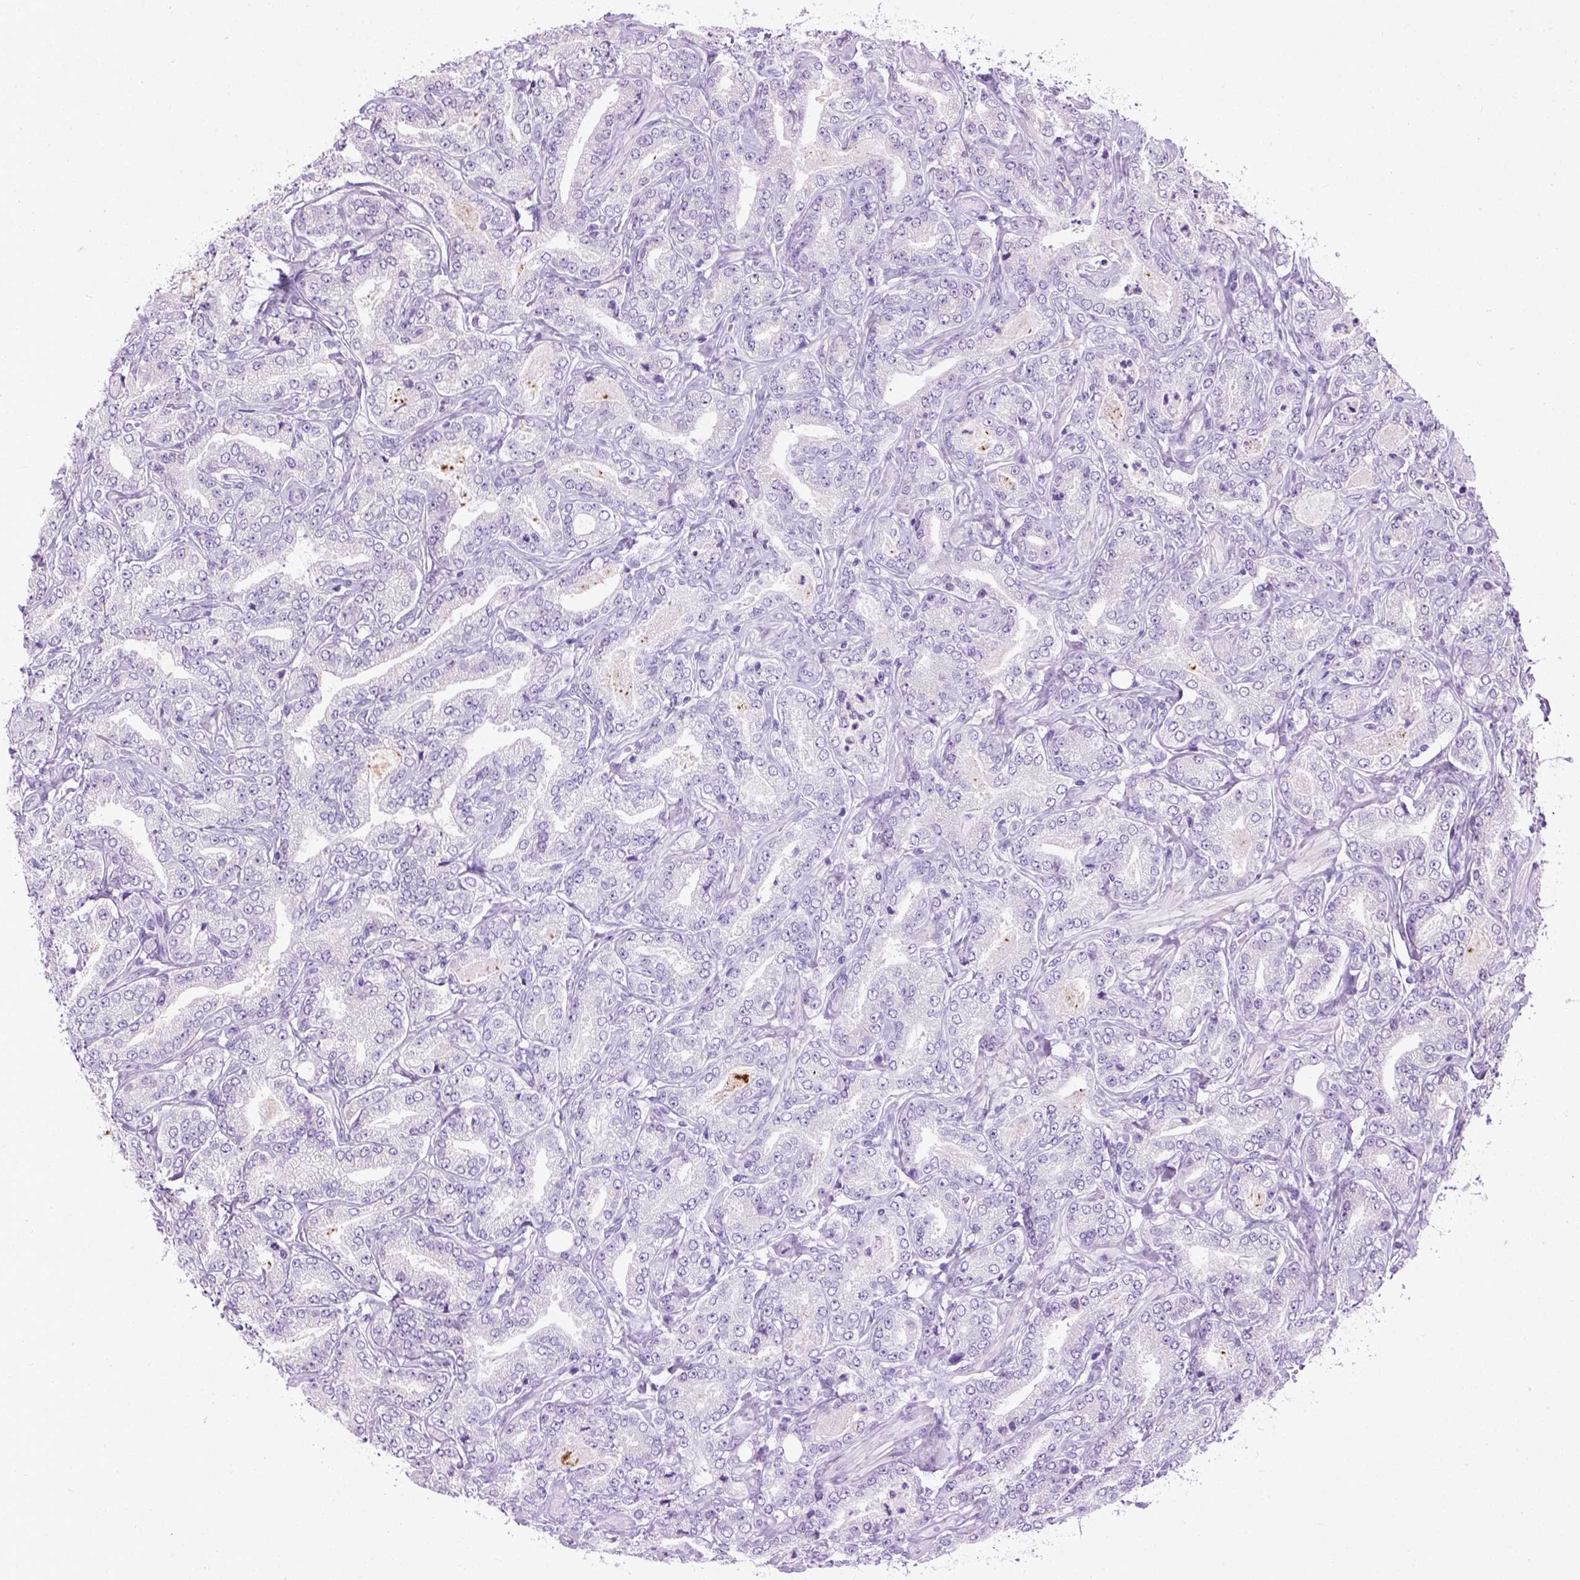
{"staining": {"intensity": "negative", "quantity": "none", "location": "none"}, "tissue": "prostate cancer", "cell_type": "Tumor cells", "image_type": "cancer", "snomed": [{"axis": "morphology", "description": "Adenocarcinoma, NOS"}, {"axis": "topography", "description": "Prostate"}], "caption": "DAB (3,3'-diaminobenzidine) immunohistochemical staining of human prostate cancer (adenocarcinoma) demonstrates no significant staining in tumor cells.", "gene": "TMEM38A", "patient": {"sex": "male", "age": 64}}